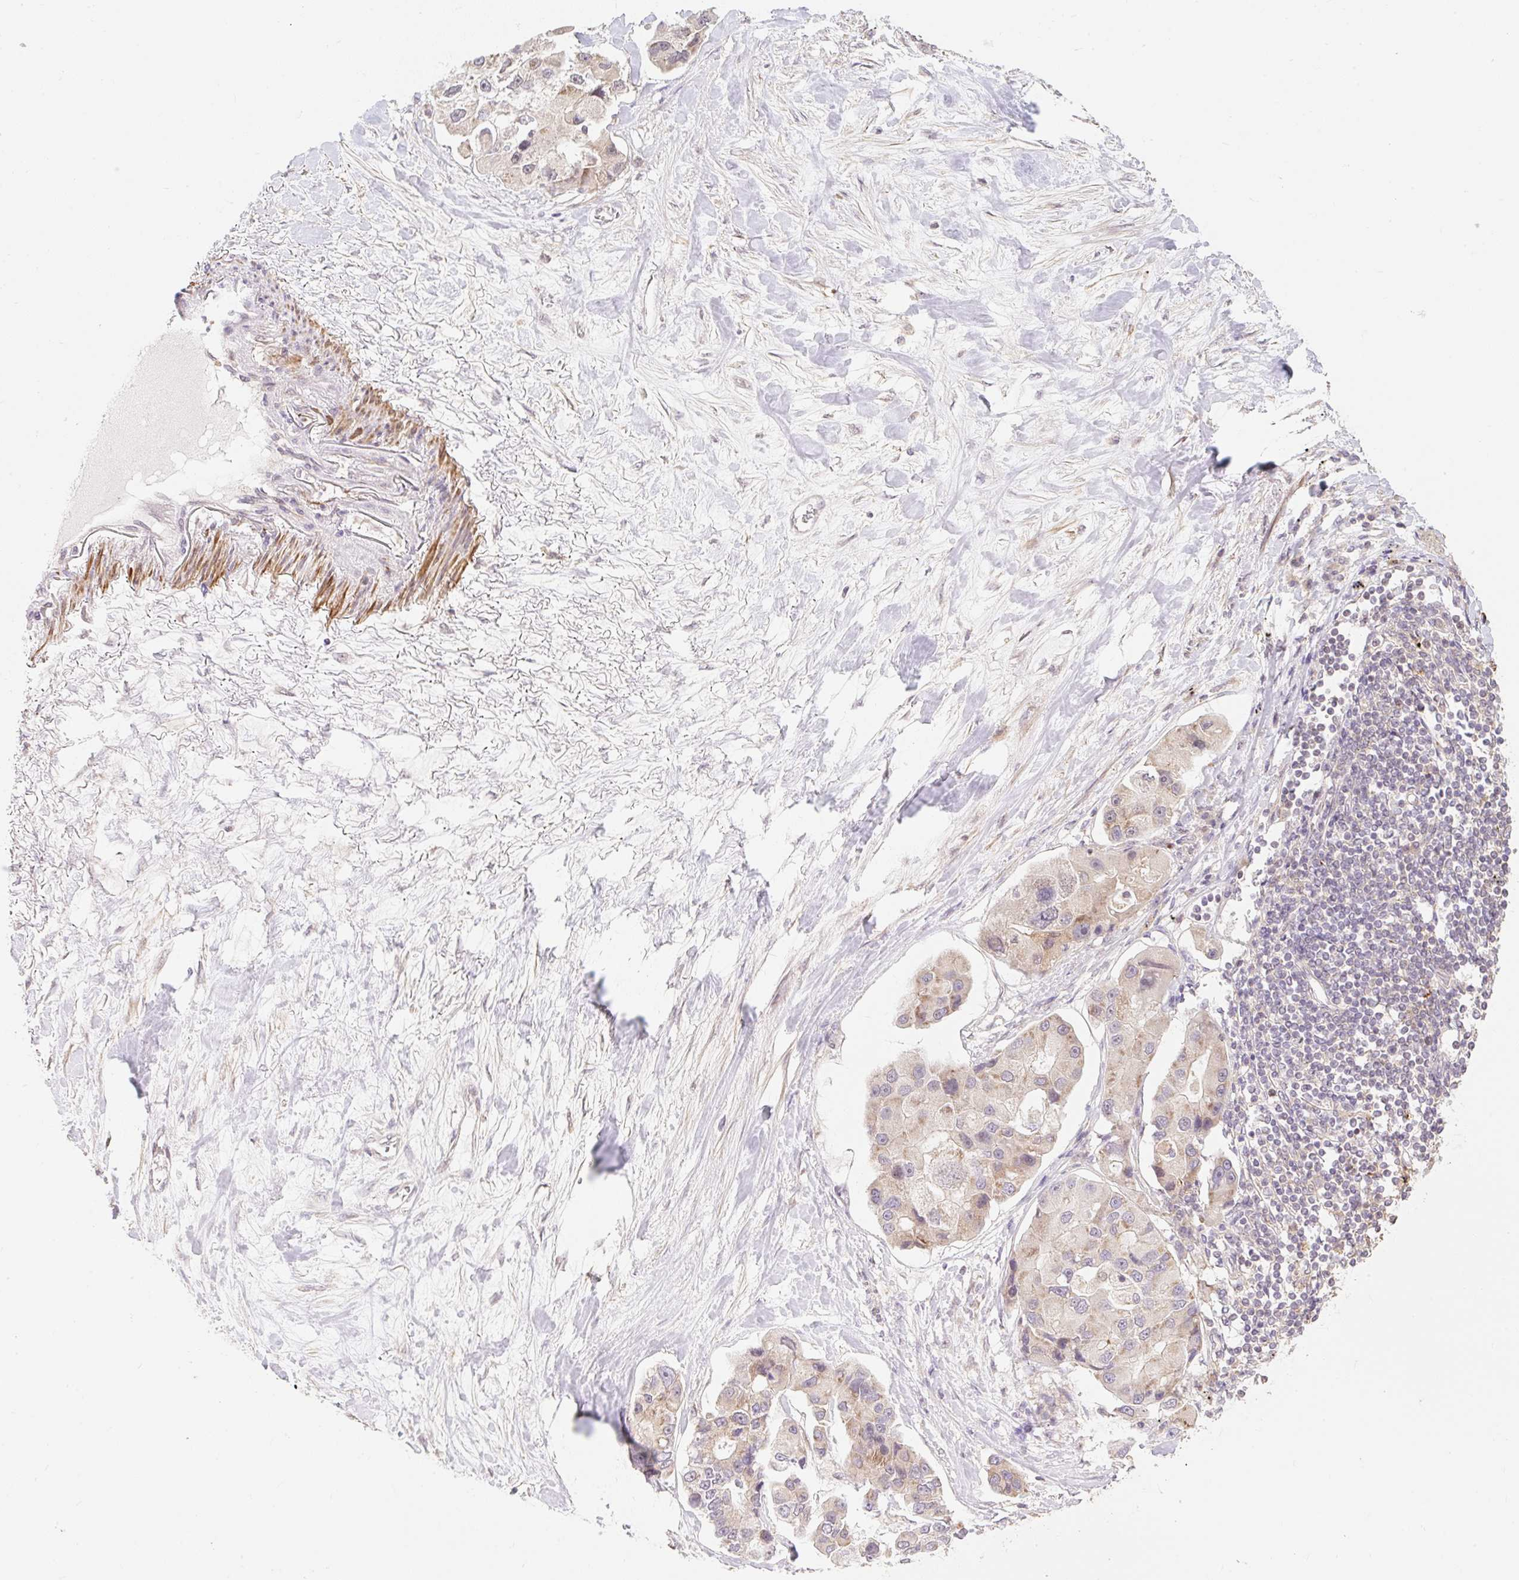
{"staining": {"intensity": "weak", "quantity": ">75%", "location": "cytoplasmic/membranous"}, "tissue": "lung cancer", "cell_type": "Tumor cells", "image_type": "cancer", "snomed": [{"axis": "morphology", "description": "Adenocarcinoma, NOS"}, {"axis": "topography", "description": "Lung"}], "caption": "Adenocarcinoma (lung) stained for a protein (brown) displays weak cytoplasmic/membranous positive positivity in about >75% of tumor cells.", "gene": "EMC10", "patient": {"sex": "female", "age": 54}}